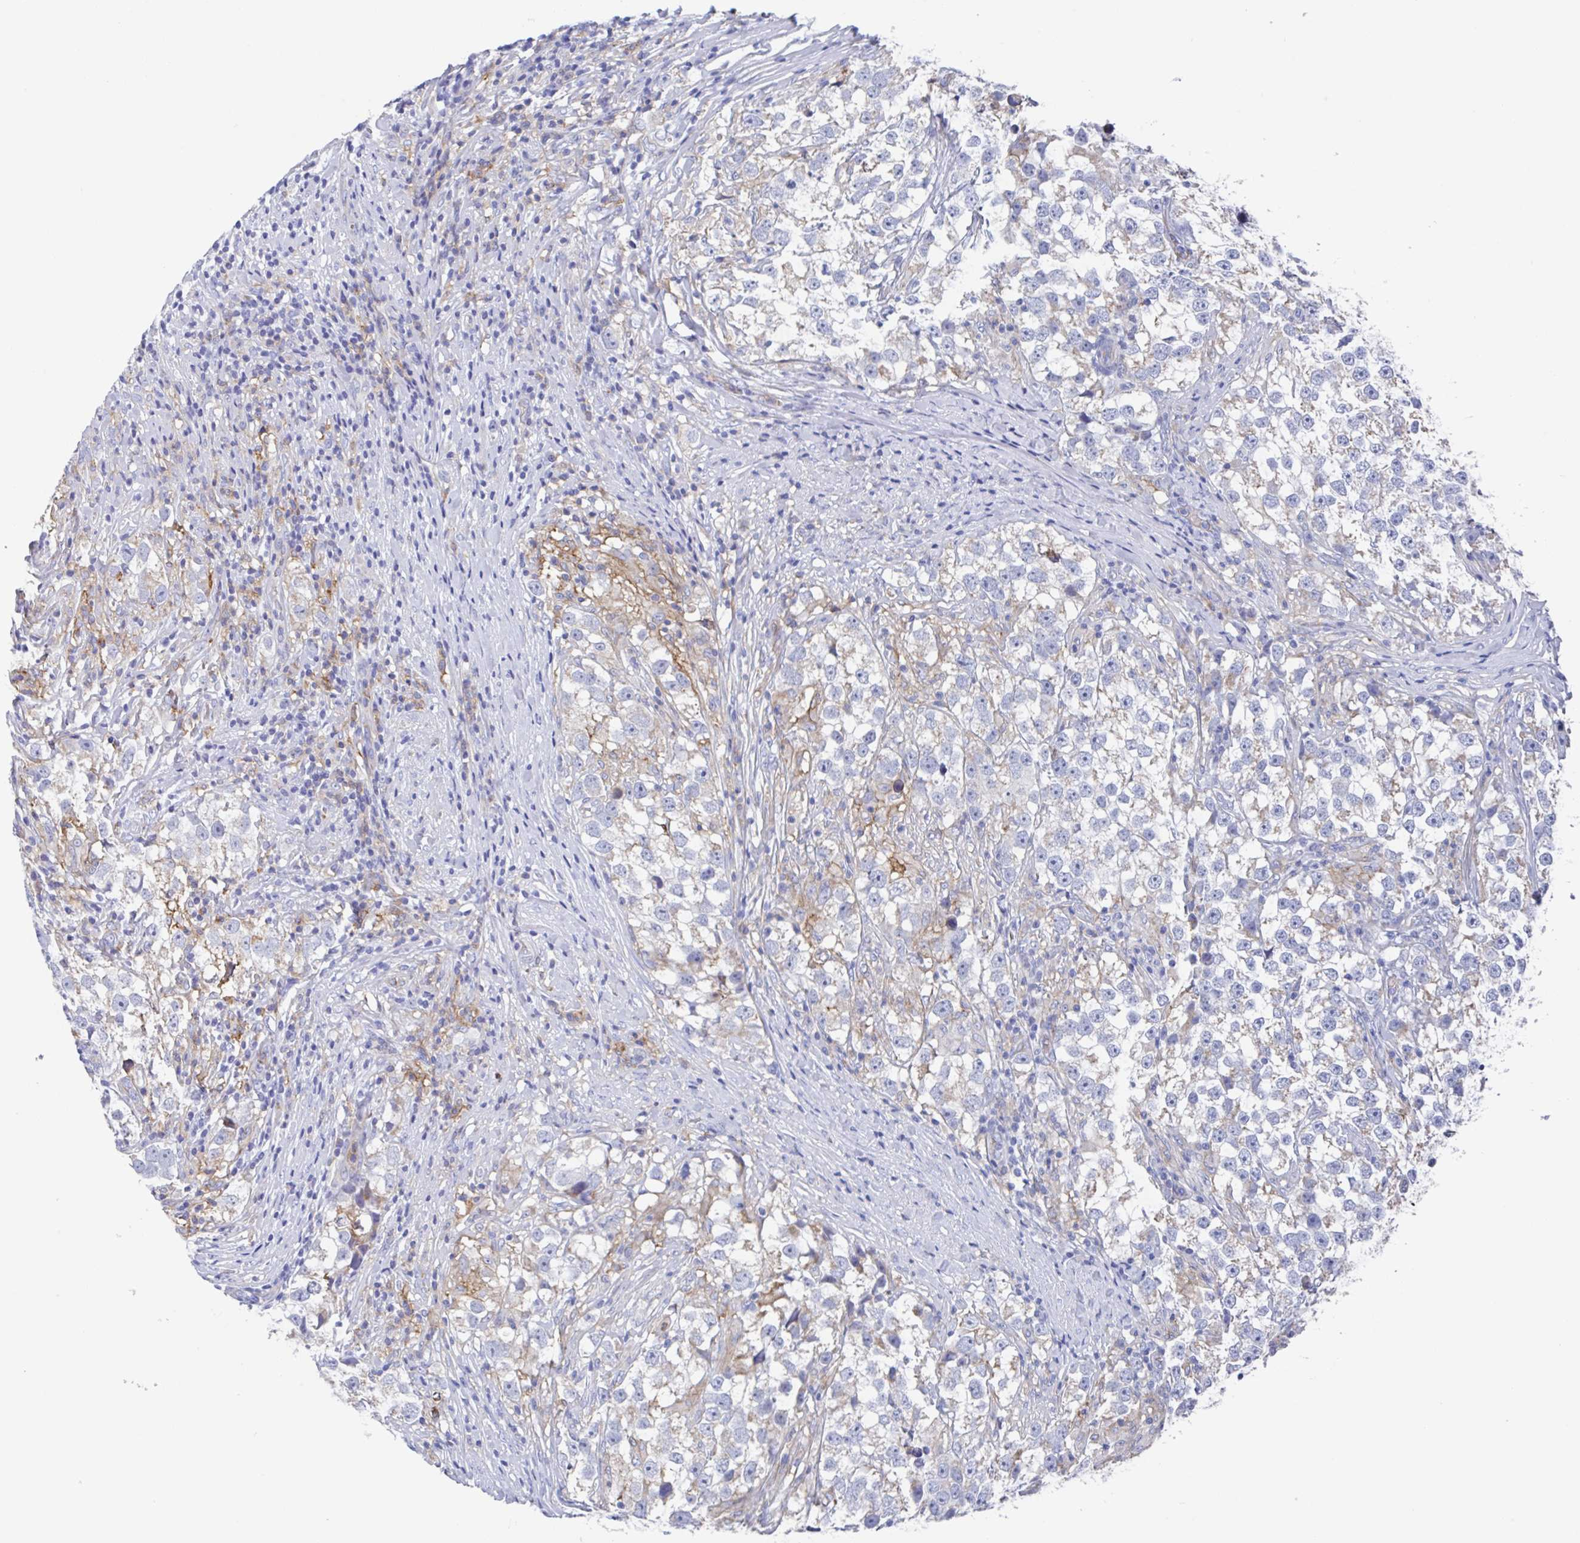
{"staining": {"intensity": "moderate", "quantity": "<25%", "location": "cytoplasmic/membranous"}, "tissue": "testis cancer", "cell_type": "Tumor cells", "image_type": "cancer", "snomed": [{"axis": "morphology", "description": "Seminoma, NOS"}, {"axis": "topography", "description": "Testis"}], "caption": "The micrograph exhibits a brown stain indicating the presence of a protein in the cytoplasmic/membranous of tumor cells in testis cancer (seminoma). (brown staining indicates protein expression, while blue staining denotes nuclei).", "gene": "FCGR3A", "patient": {"sex": "male", "age": 46}}